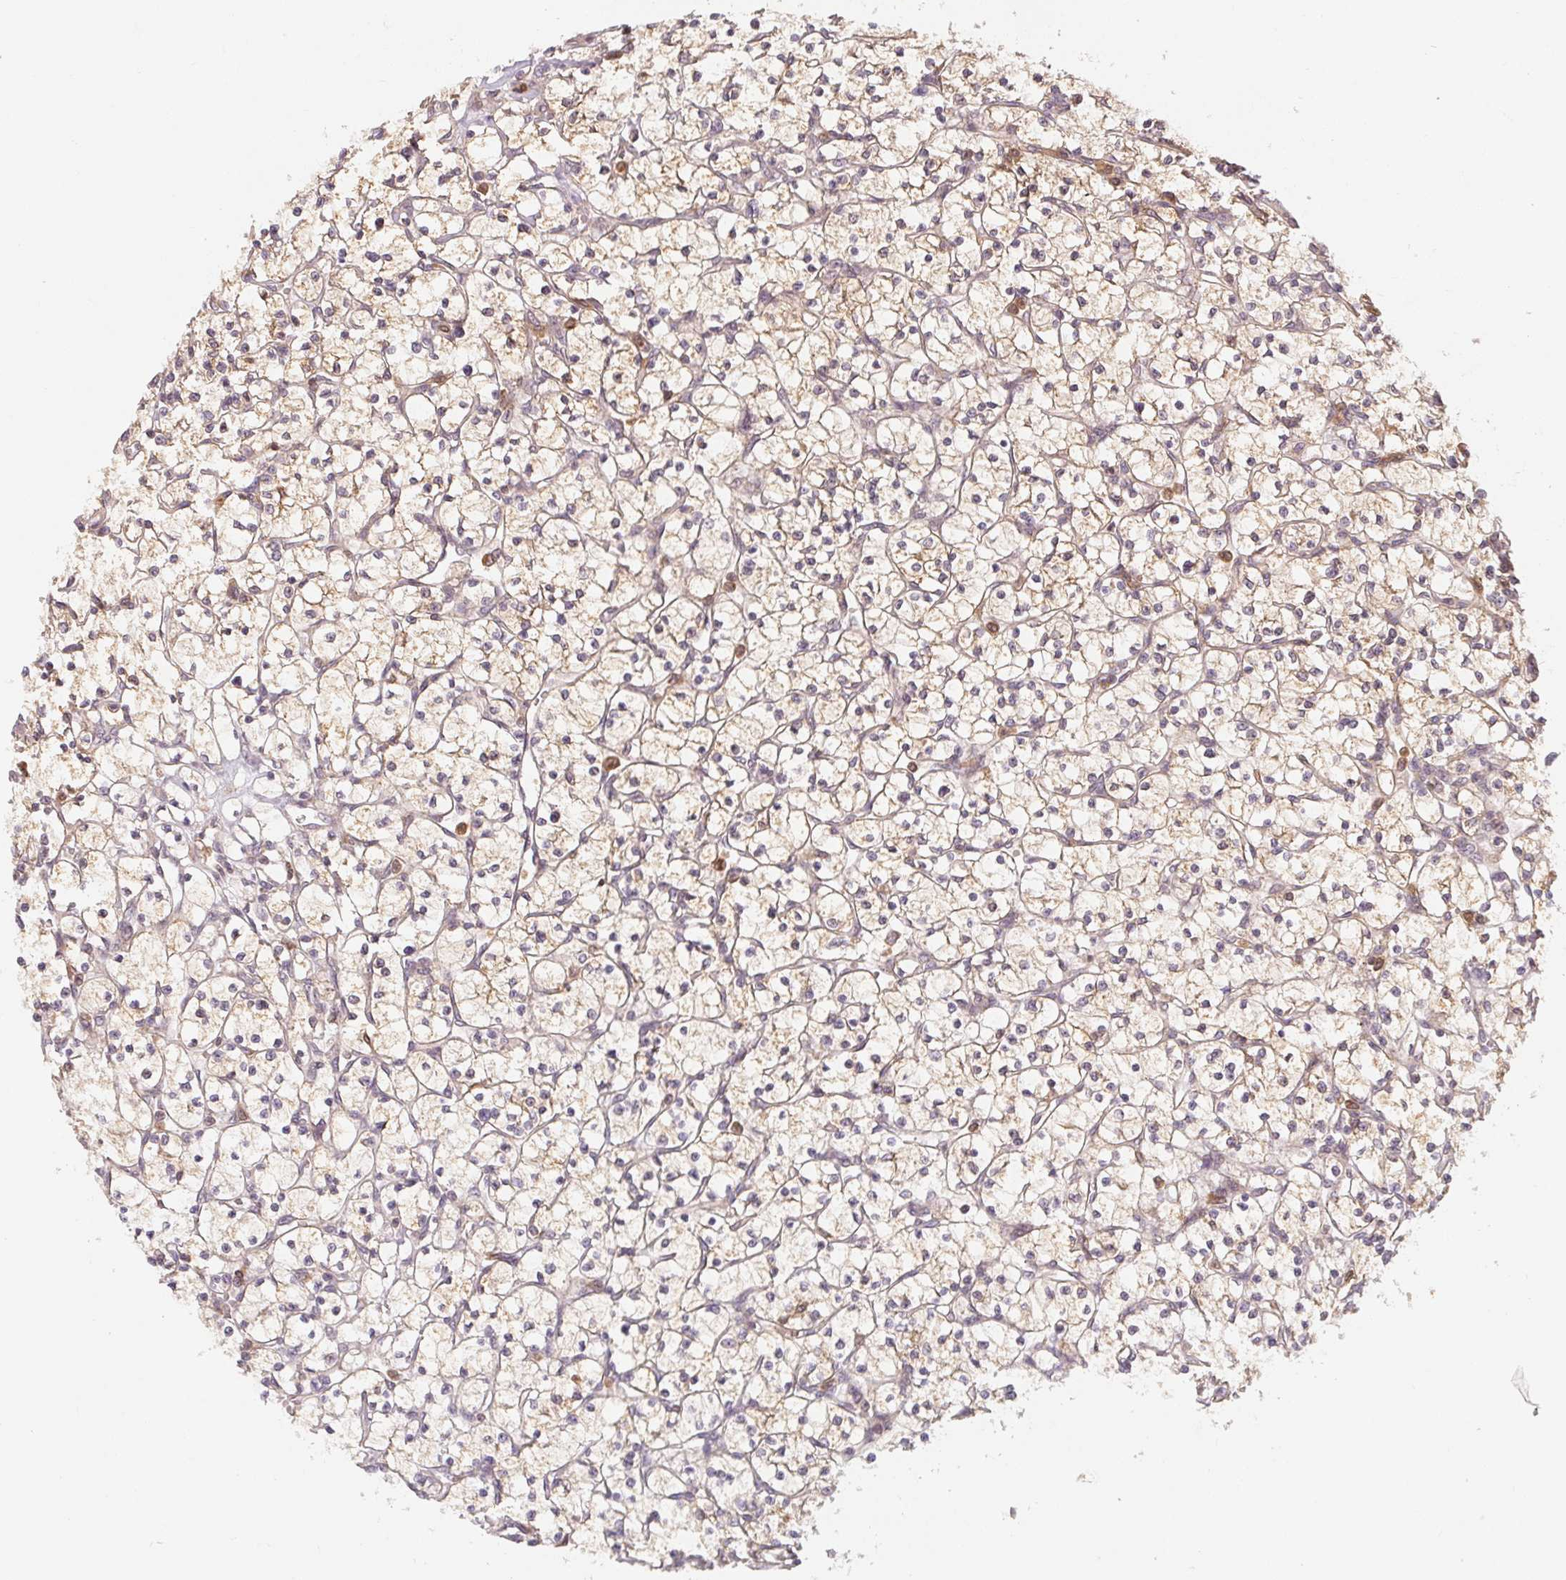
{"staining": {"intensity": "weak", "quantity": "25%-75%", "location": "cytoplasmic/membranous"}, "tissue": "renal cancer", "cell_type": "Tumor cells", "image_type": "cancer", "snomed": [{"axis": "morphology", "description": "Adenocarcinoma, NOS"}, {"axis": "topography", "description": "Kidney"}], "caption": "Weak cytoplasmic/membranous positivity for a protein is appreciated in about 25%-75% of tumor cells of renal cancer using immunohistochemistry.", "gene": "ANKRD13A", "patient": {"sex": "female", "age": 64}}